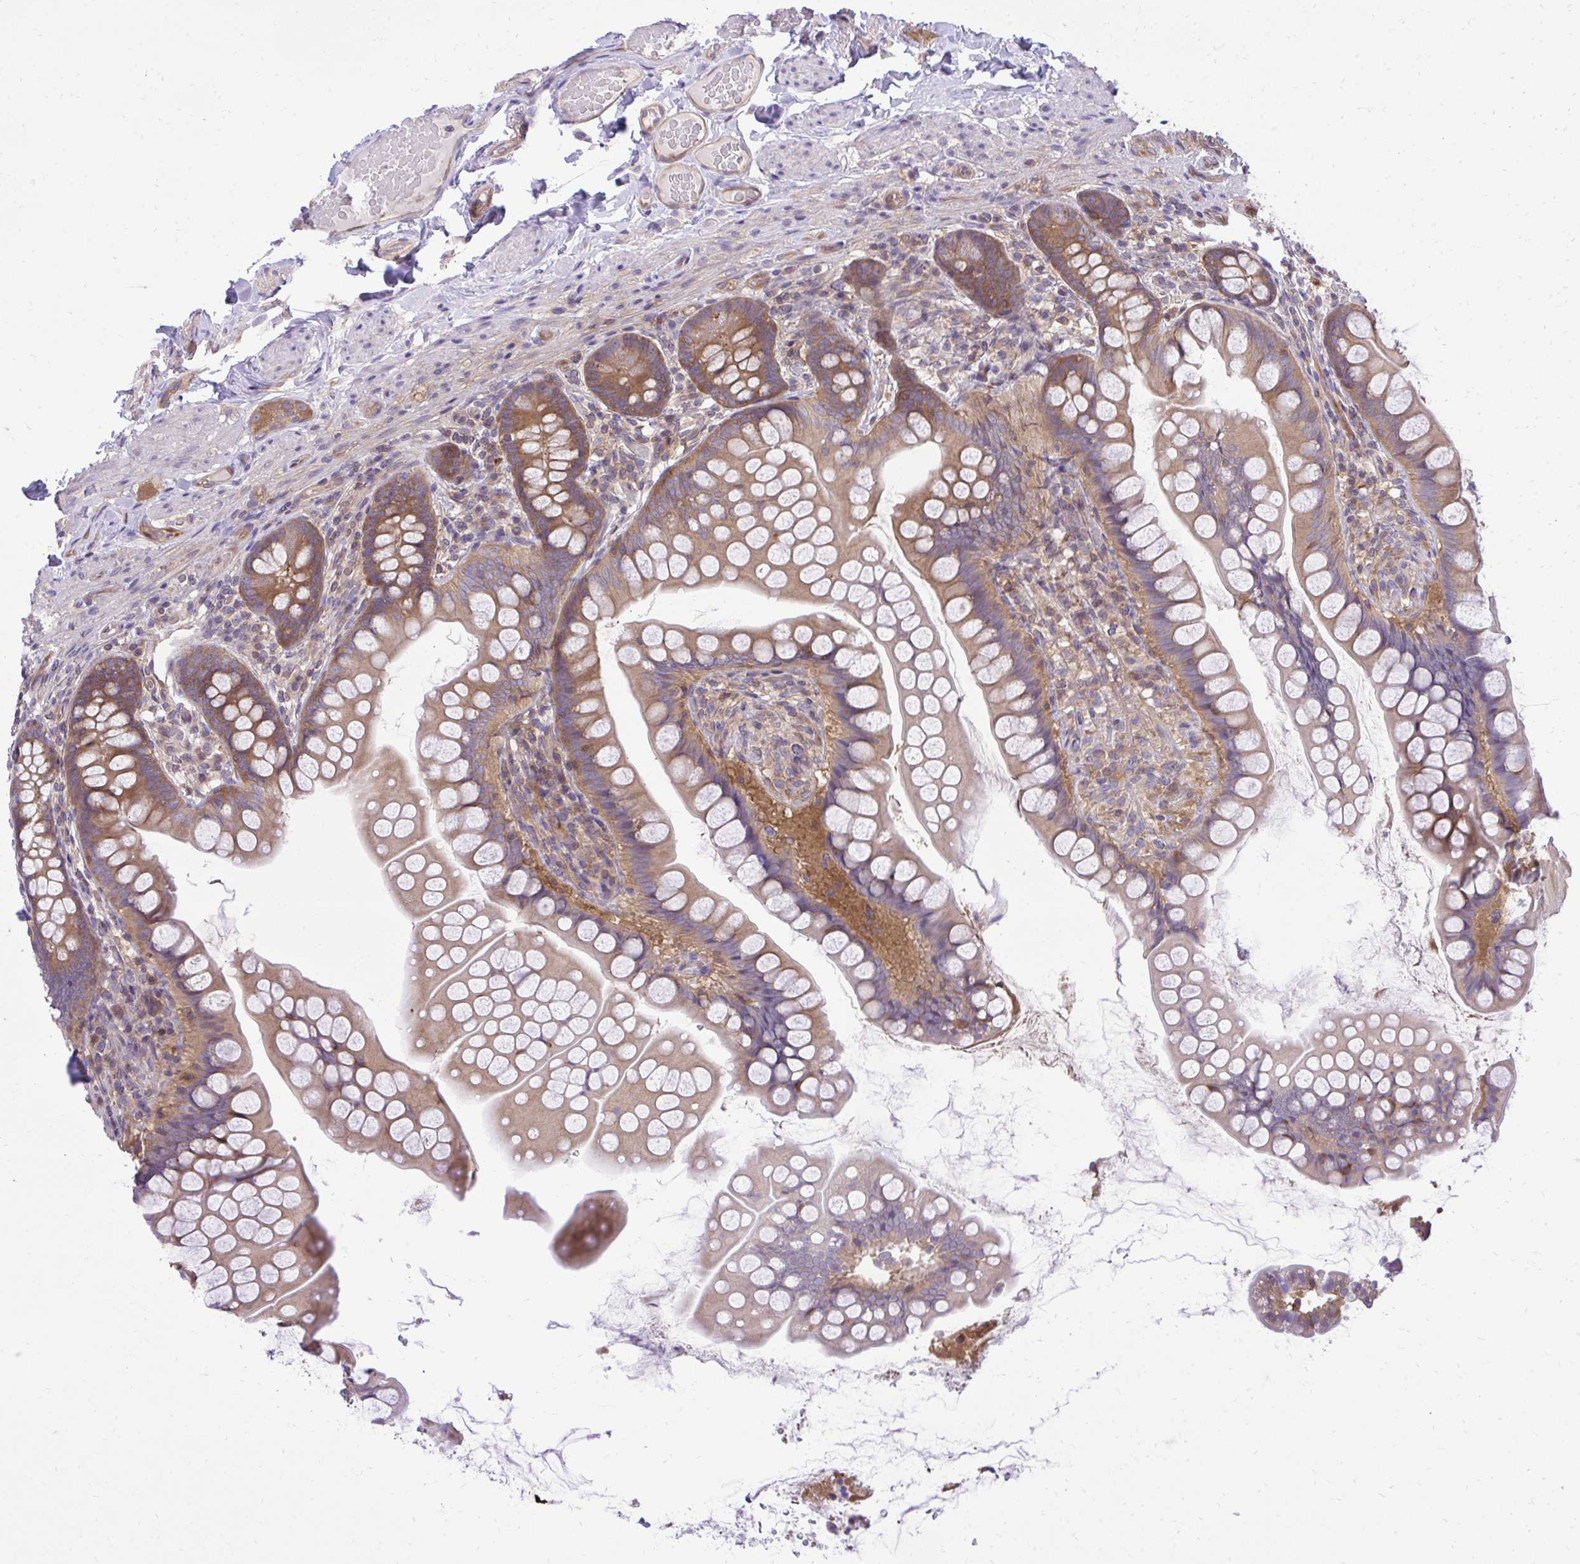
{"staining": {"intensity": "moderate", "quantity": ">75%", "location": "cytoplasmic/membranous"}, "tissue": "small intestine", "cell_type": "Glandular cells", "image_type": "normal", "snomed": [{"axis": "morphology", "description": "Normal tissue, NOS"}, {"axis": "topography", "description": "Small intestine"}], "caption": "Immunohistochemistry (DAB) staining of benign human small intestine exhibits moderate cytoplasmic/membranous protein staining in about >75% of glandular cells.", "gene": "PPP5C", "patient": {"sex": "male", "age": 70}}